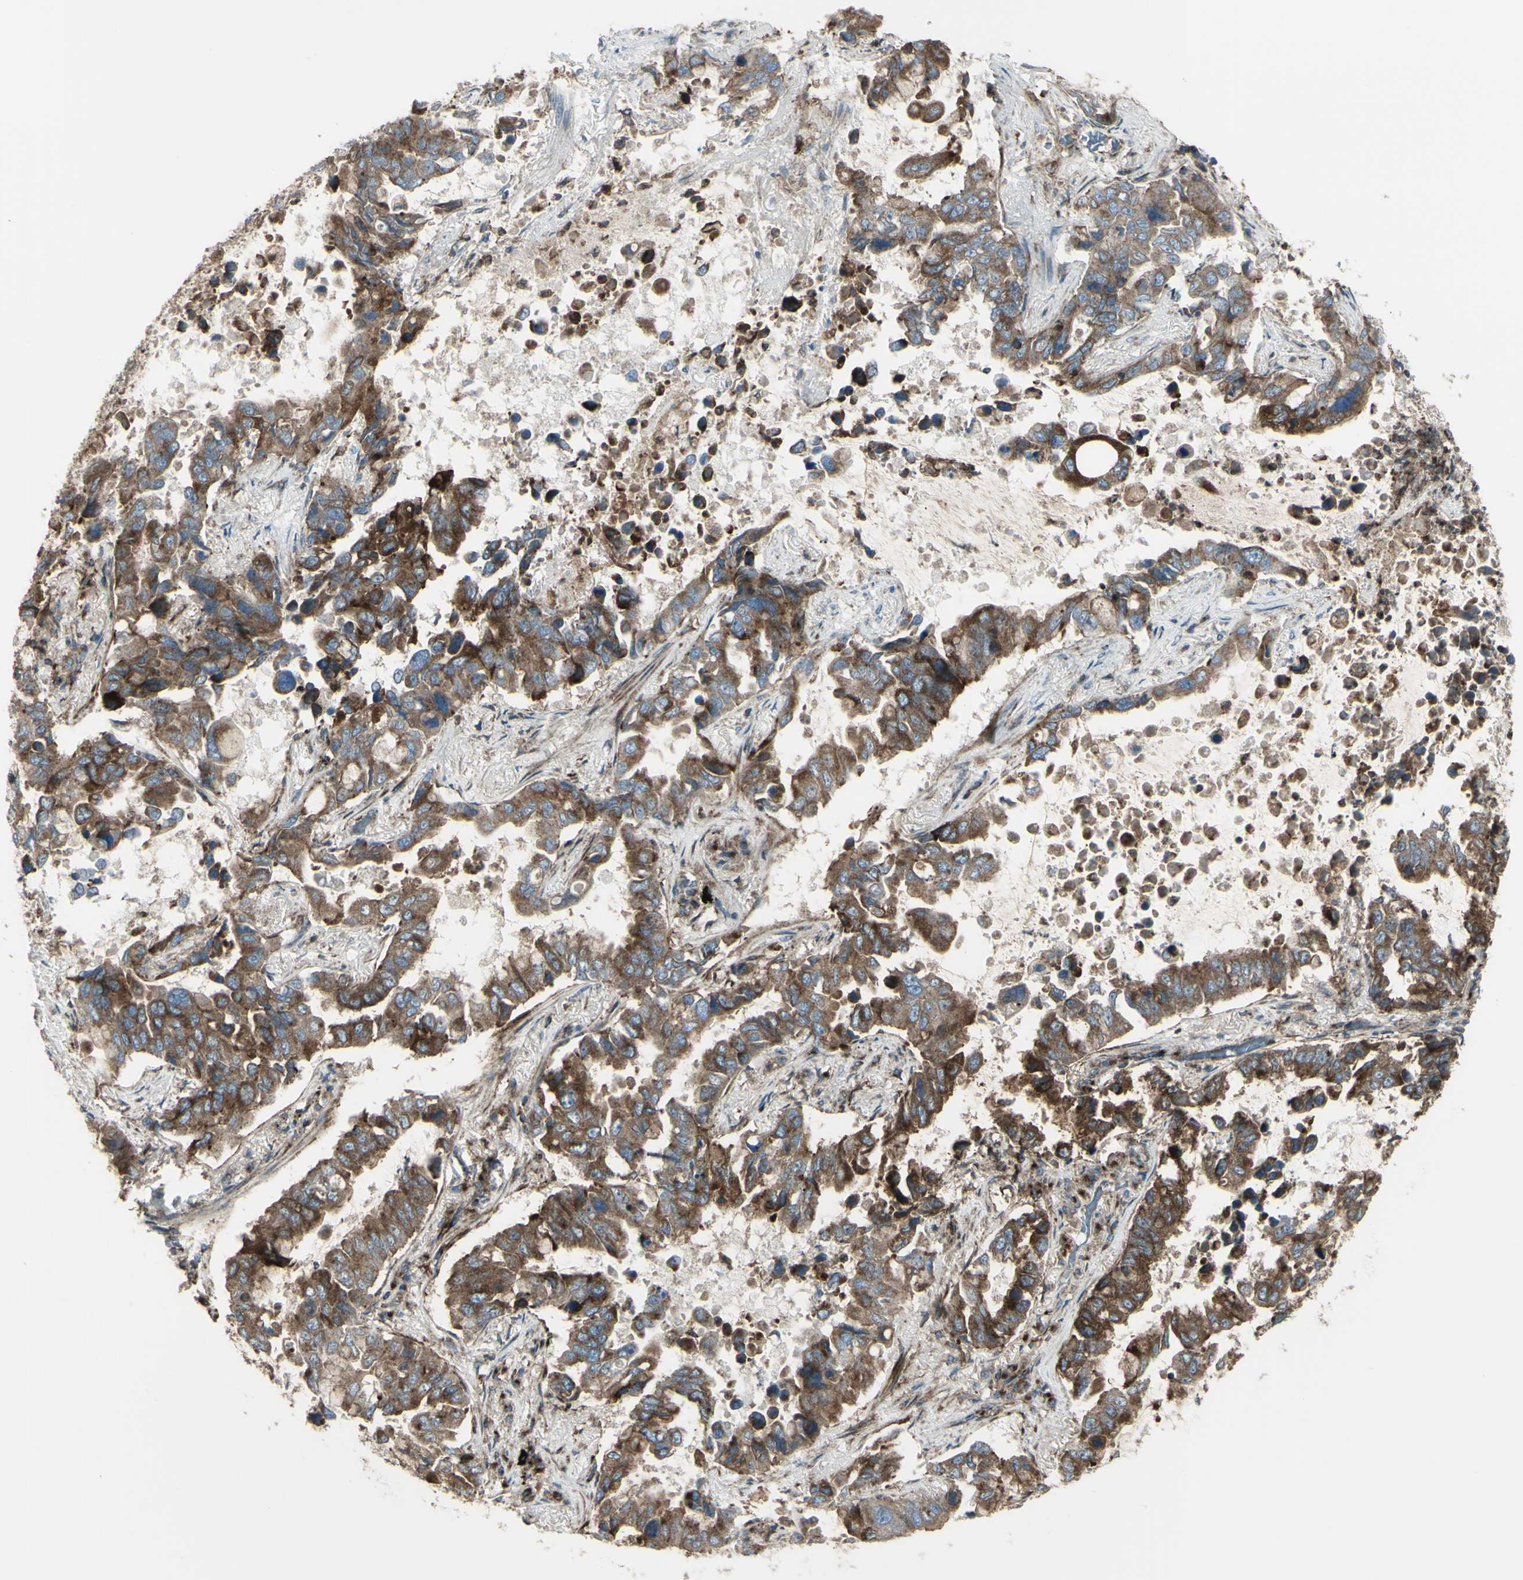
{"staining": {"intensity": "moderate", "quantity": ">75%", "location": "cytoplasmic/membranous"}, "tissue": "lung cancer", "cell_type": "Tumor cells", "image_type": "cancer", "snomed": [{"axis": "morphology", "description": "Adenocarcinoma, NOS"}, {"axis": "topography", "description": "Lung"}], "caption": "Immunohistochemistry (DAB) staining of lung cancer reveals moderate cytoplasmic/membranous protein expression in about >75% of tumor cells.", "gene": "NAPA", "patient": {"sex": "male", "age": 64}}